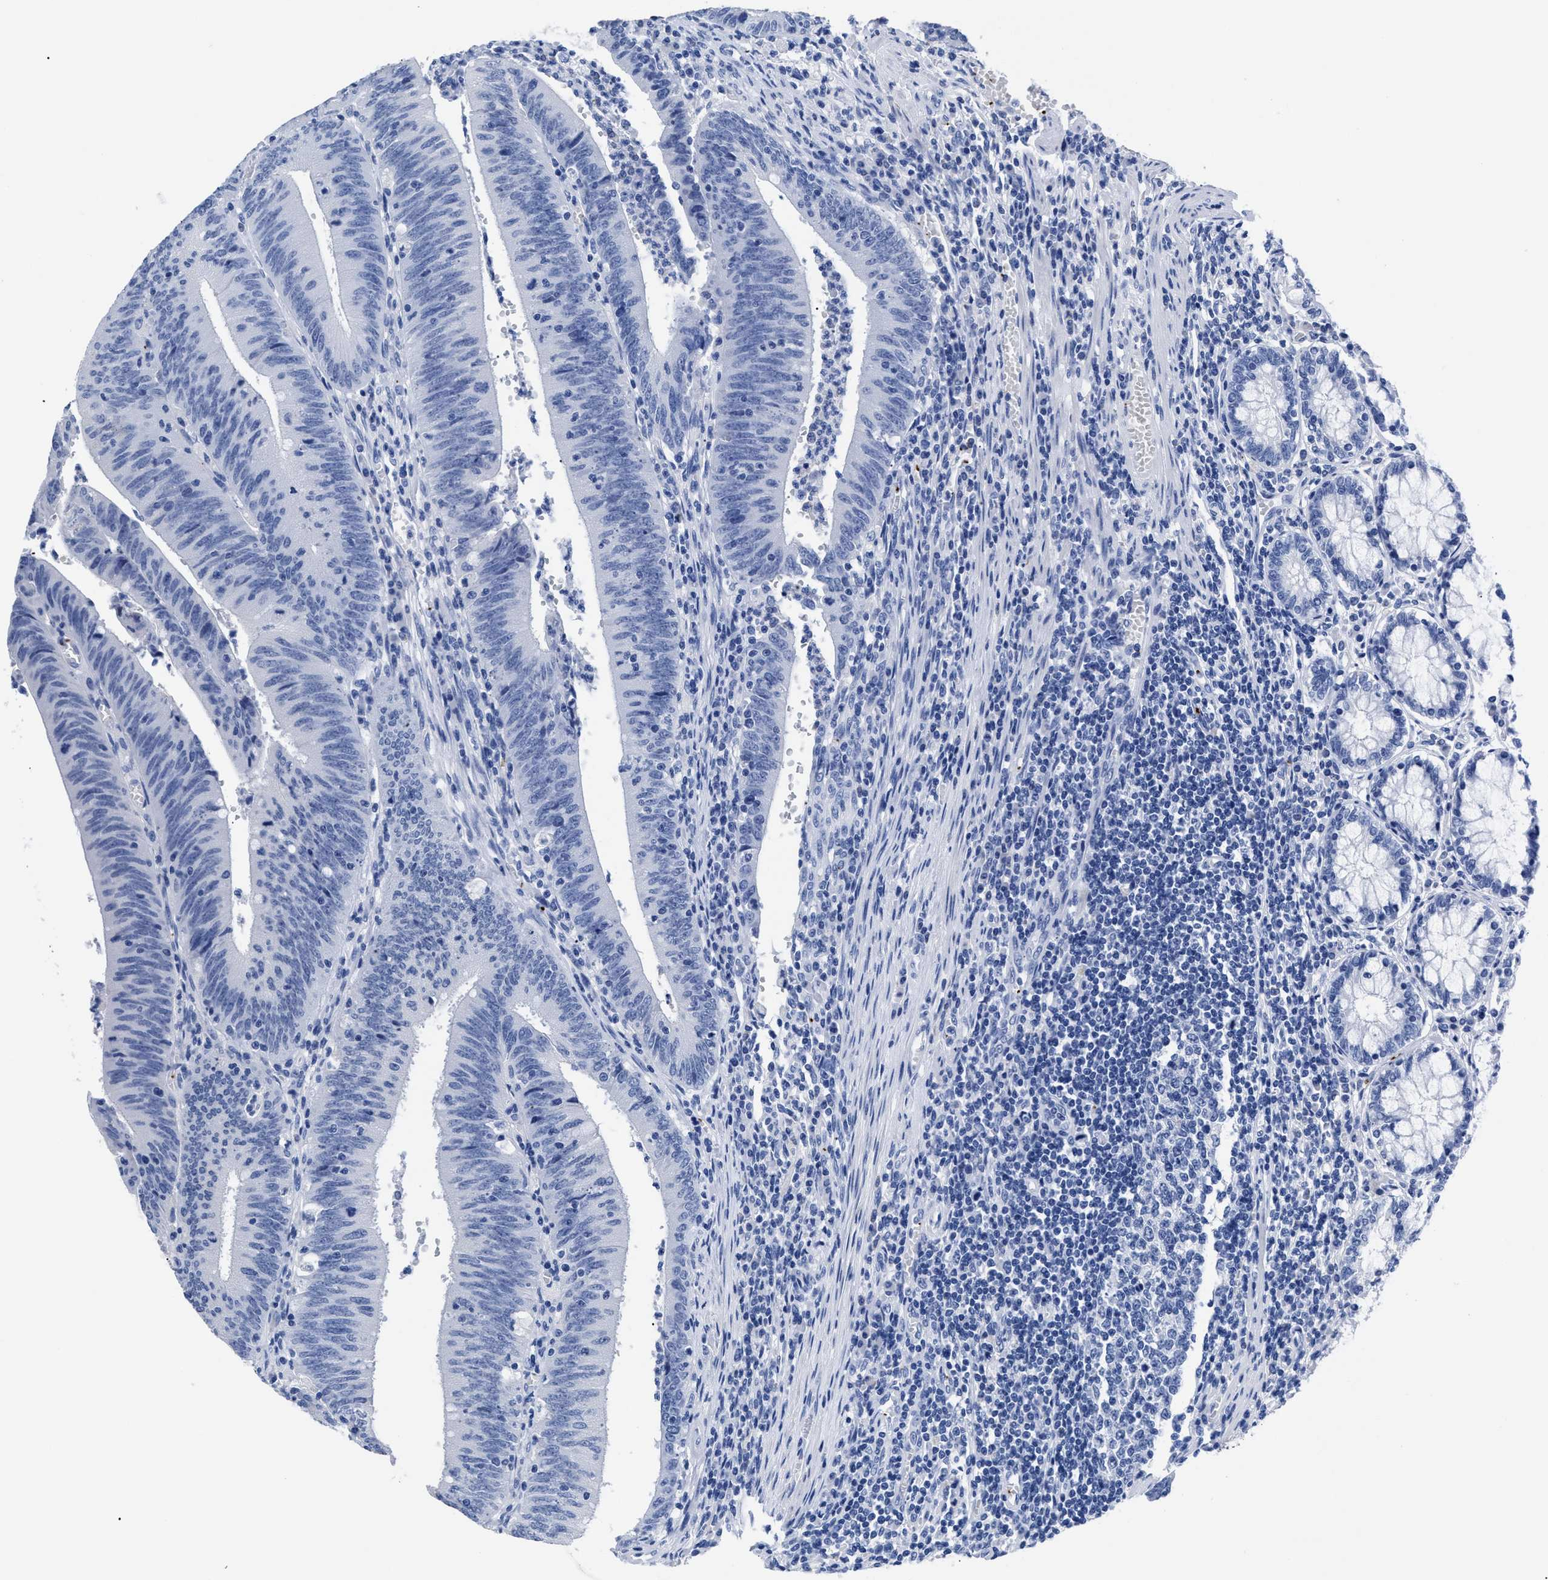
{"staining": {"intensity": "negative", "quantity": "none", "location": "none"}, "tissue": "colorectal cancer", "cell_type": "Tumor cells", "image_type": "cancer", "snomed": [{"axis": "morphology", "description": "Normal tissue, NOS"}, {"axis": "morphology", "description": "Adenocarcinoma, NOS"}, {"axis": "topography", "description": "Rectum"}], "caption": "High magnification brightfield microscopy of colorectal cancer stained with DAB (brown) and counterstained with hematoxylin (blue): tumor cells show no significant expression.", "gene": "TREML1", "patient": {"sex": "female", "age": 66}}